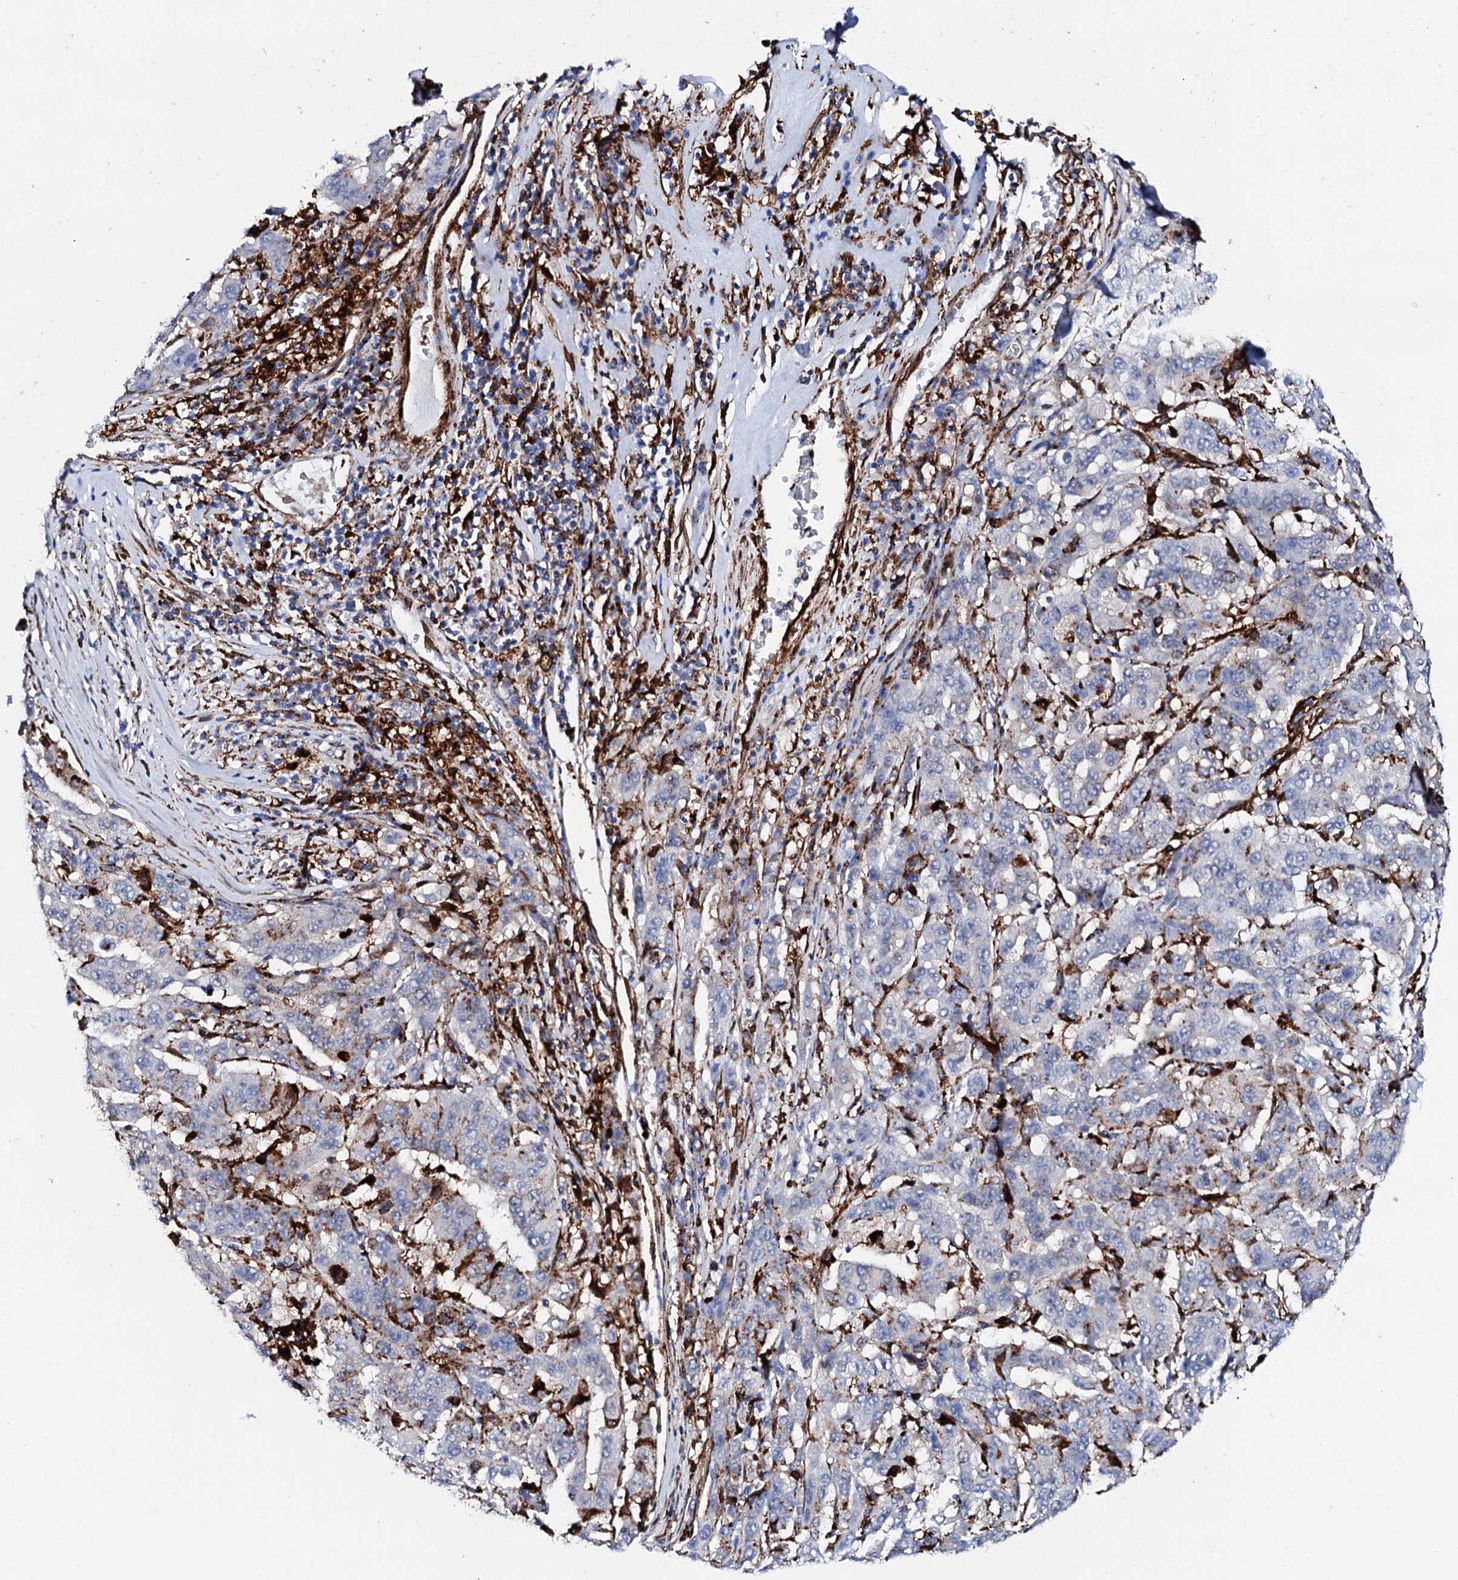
{"staining": {"intensity": "moderate", "quantity": "<25%", "location": "cytoplasmic/membranous"}, "tissue": "pancreatic cancer", "cell_type": "Tumor cells", "image_type": "cancer", "snomed": [{"axis": "morphology", "description": "Adenocarcinoma, NOS"}, {"axis": "topography", "description": "Pancreas"}], "caption": "DAB (3,3'-diaminobenzidine) immunohistochemical staining of human adenocarcinoma (pancreatic) exhibits moderate cytoplasmic/membranous protein positivity in about <25% of tumor cells. (IHC, brightfield microscopy, high magnification).", "gene": "MED13L", "patient": {"sex": "male", "age": 63}}